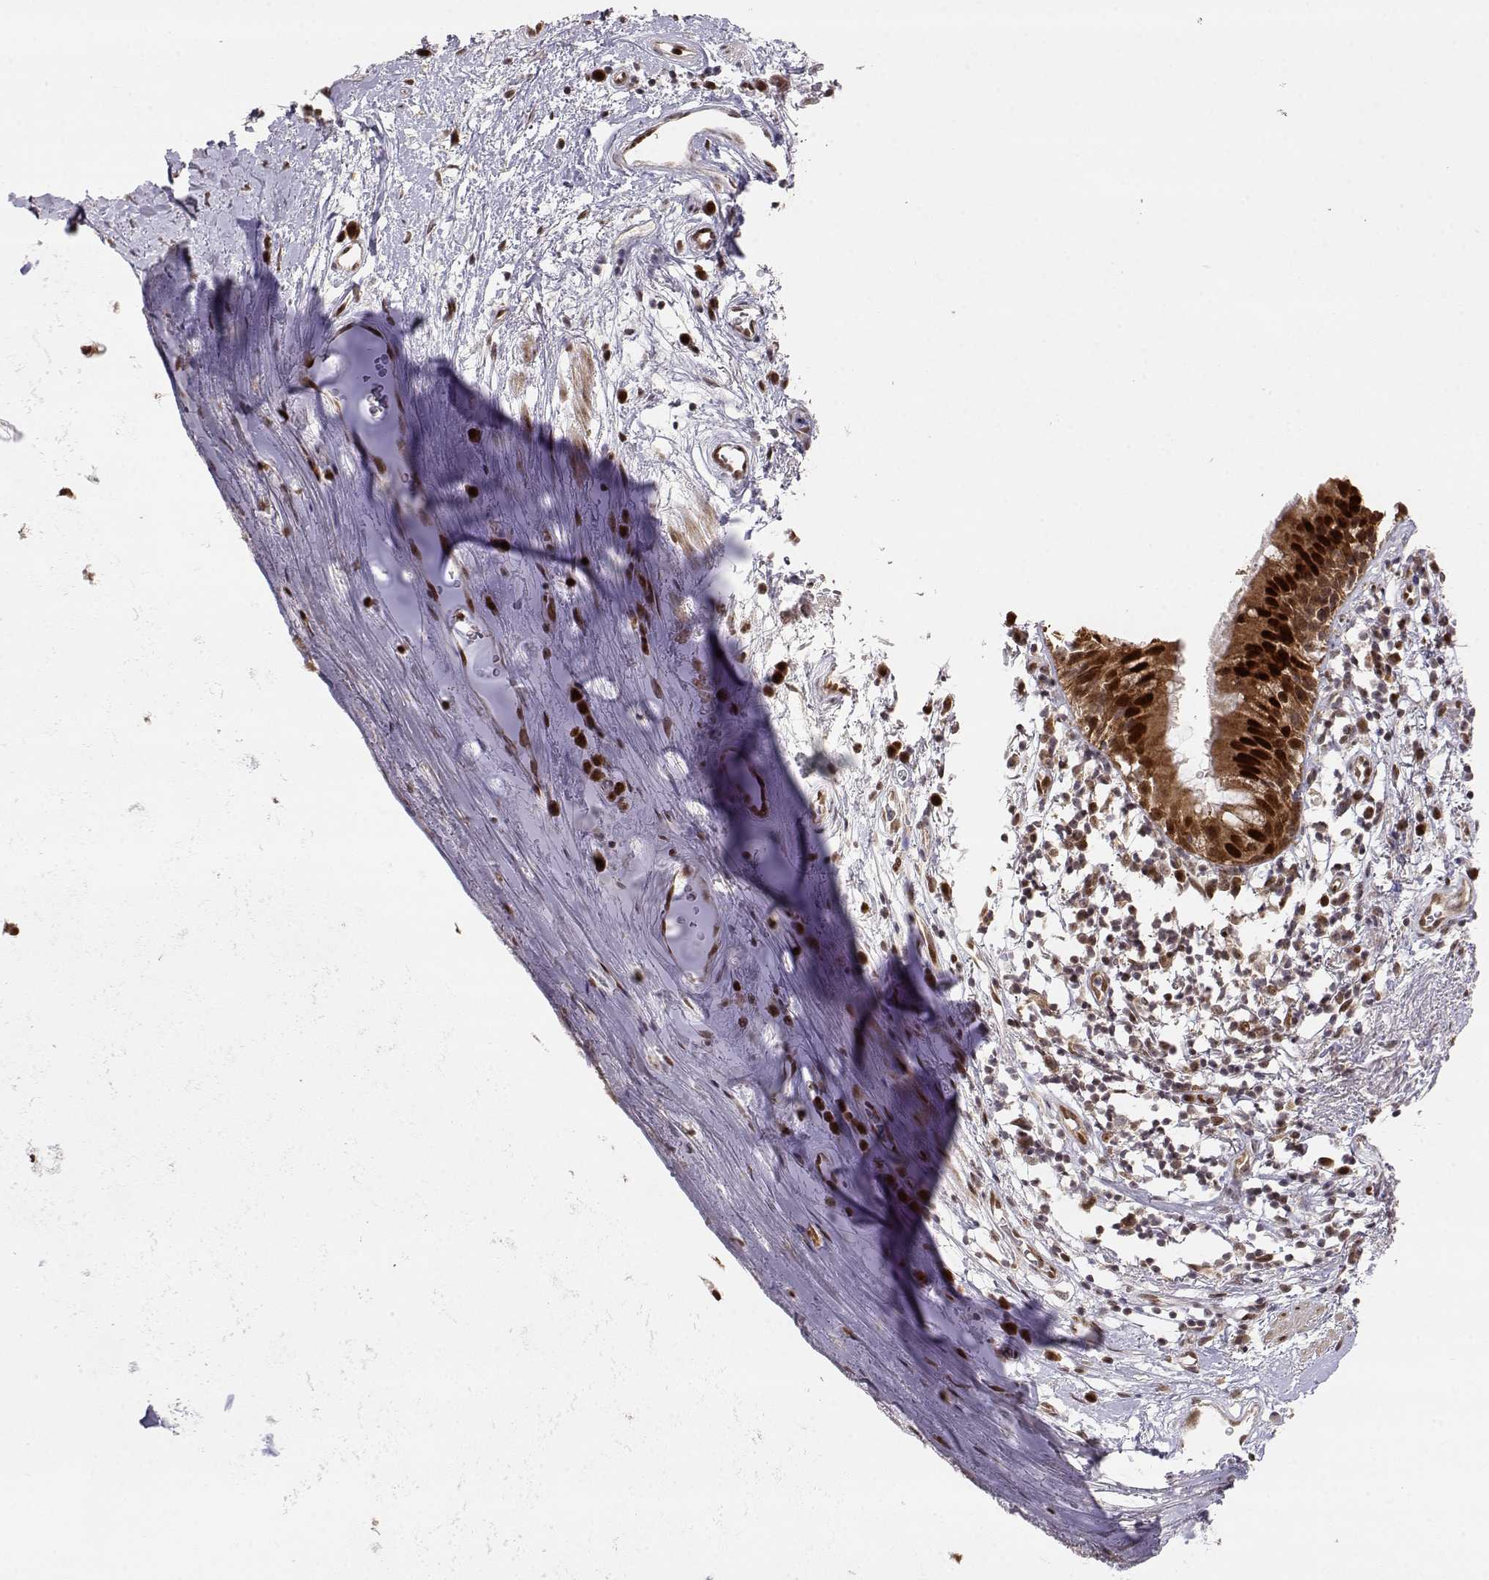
{"staining": {"intensity": "strong", "quantity": ">75%", "location": "cytoplasmic/membranous,nuclear"}, "tissue": "bronchus", "cell_type": "Respiratory epithelial cells", "image_type": "normal", "snomed": [{"axis": "morphology", "description": "Normal tissue, NOS"}, {"axis": "topography", "description": "Cartilage tissue"}, {"axis": "topography", "description": "Bronchus"}], "caption": "A brown stain highlights strong cytoplasmic/membranous,nuclear positivity of a protein in respiratory epithelial cells of benign bronchus. (Stains: DAB in brown, nuclei in blue, Microscopy: brightfield microscopy at high magnification).", "gene": "BRCA1", "patient": {"sex": "male", "age": 58}}